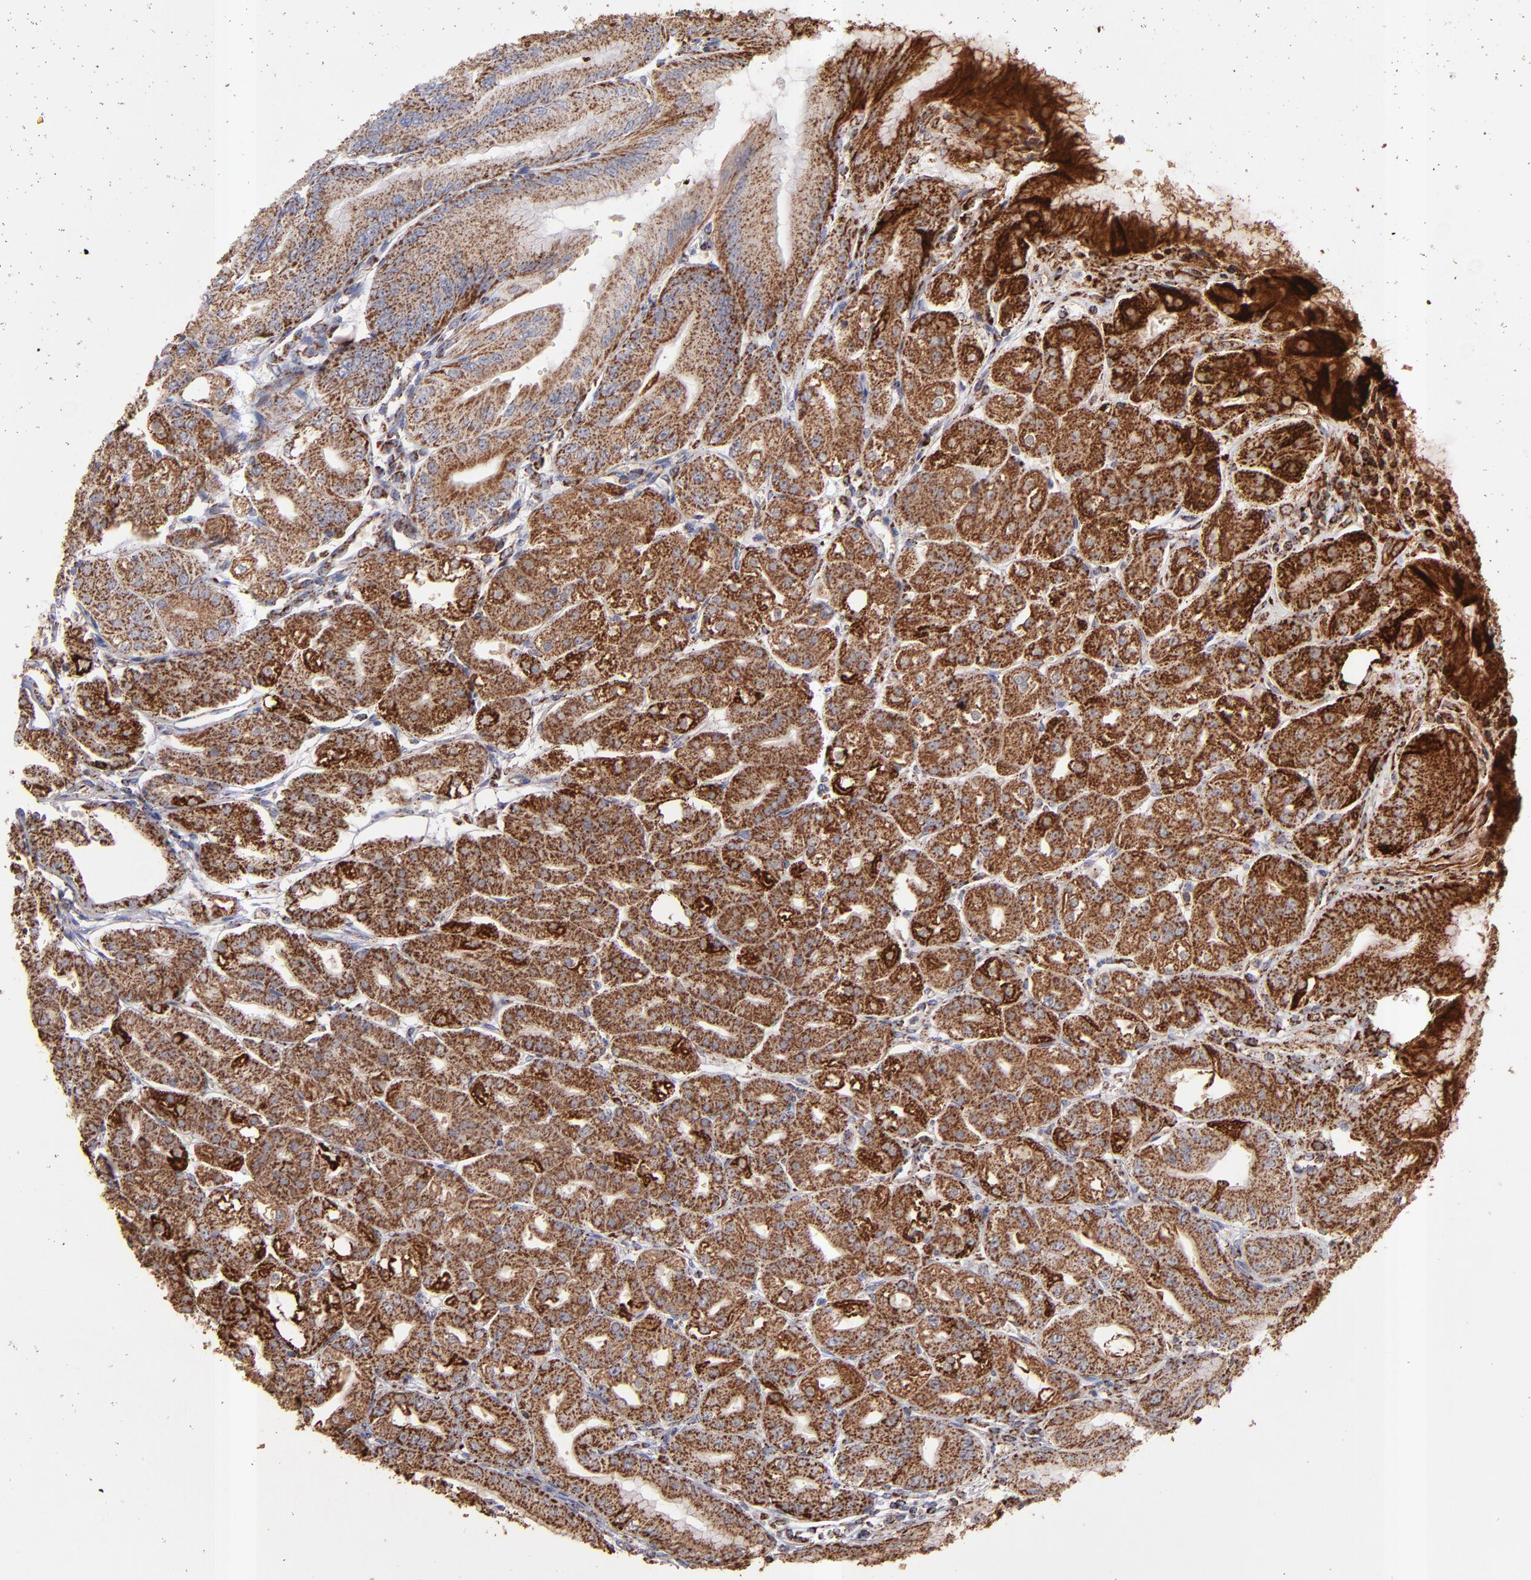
{"staining": {"intensity": "moderate", "quantity": ">75%", "location": "cytoplasmic/membranous"}, "tissue": "stomach", "cell_type": "Glandular cells", "image_type": "normal", "snomed": [{"axis": "morphology", "description": "Normal tissue, NOS"}, {"axis": "topography", "description": "Stomach, lower"}], "caption": "This histopathology image displays IHC staining of unremarkable stomach, with medium moderate cytoplasmic/membranous expression in approximately >75% of glandular cells.", "gene": "DLST", "patient": {"sex": "male", "age": 71}}